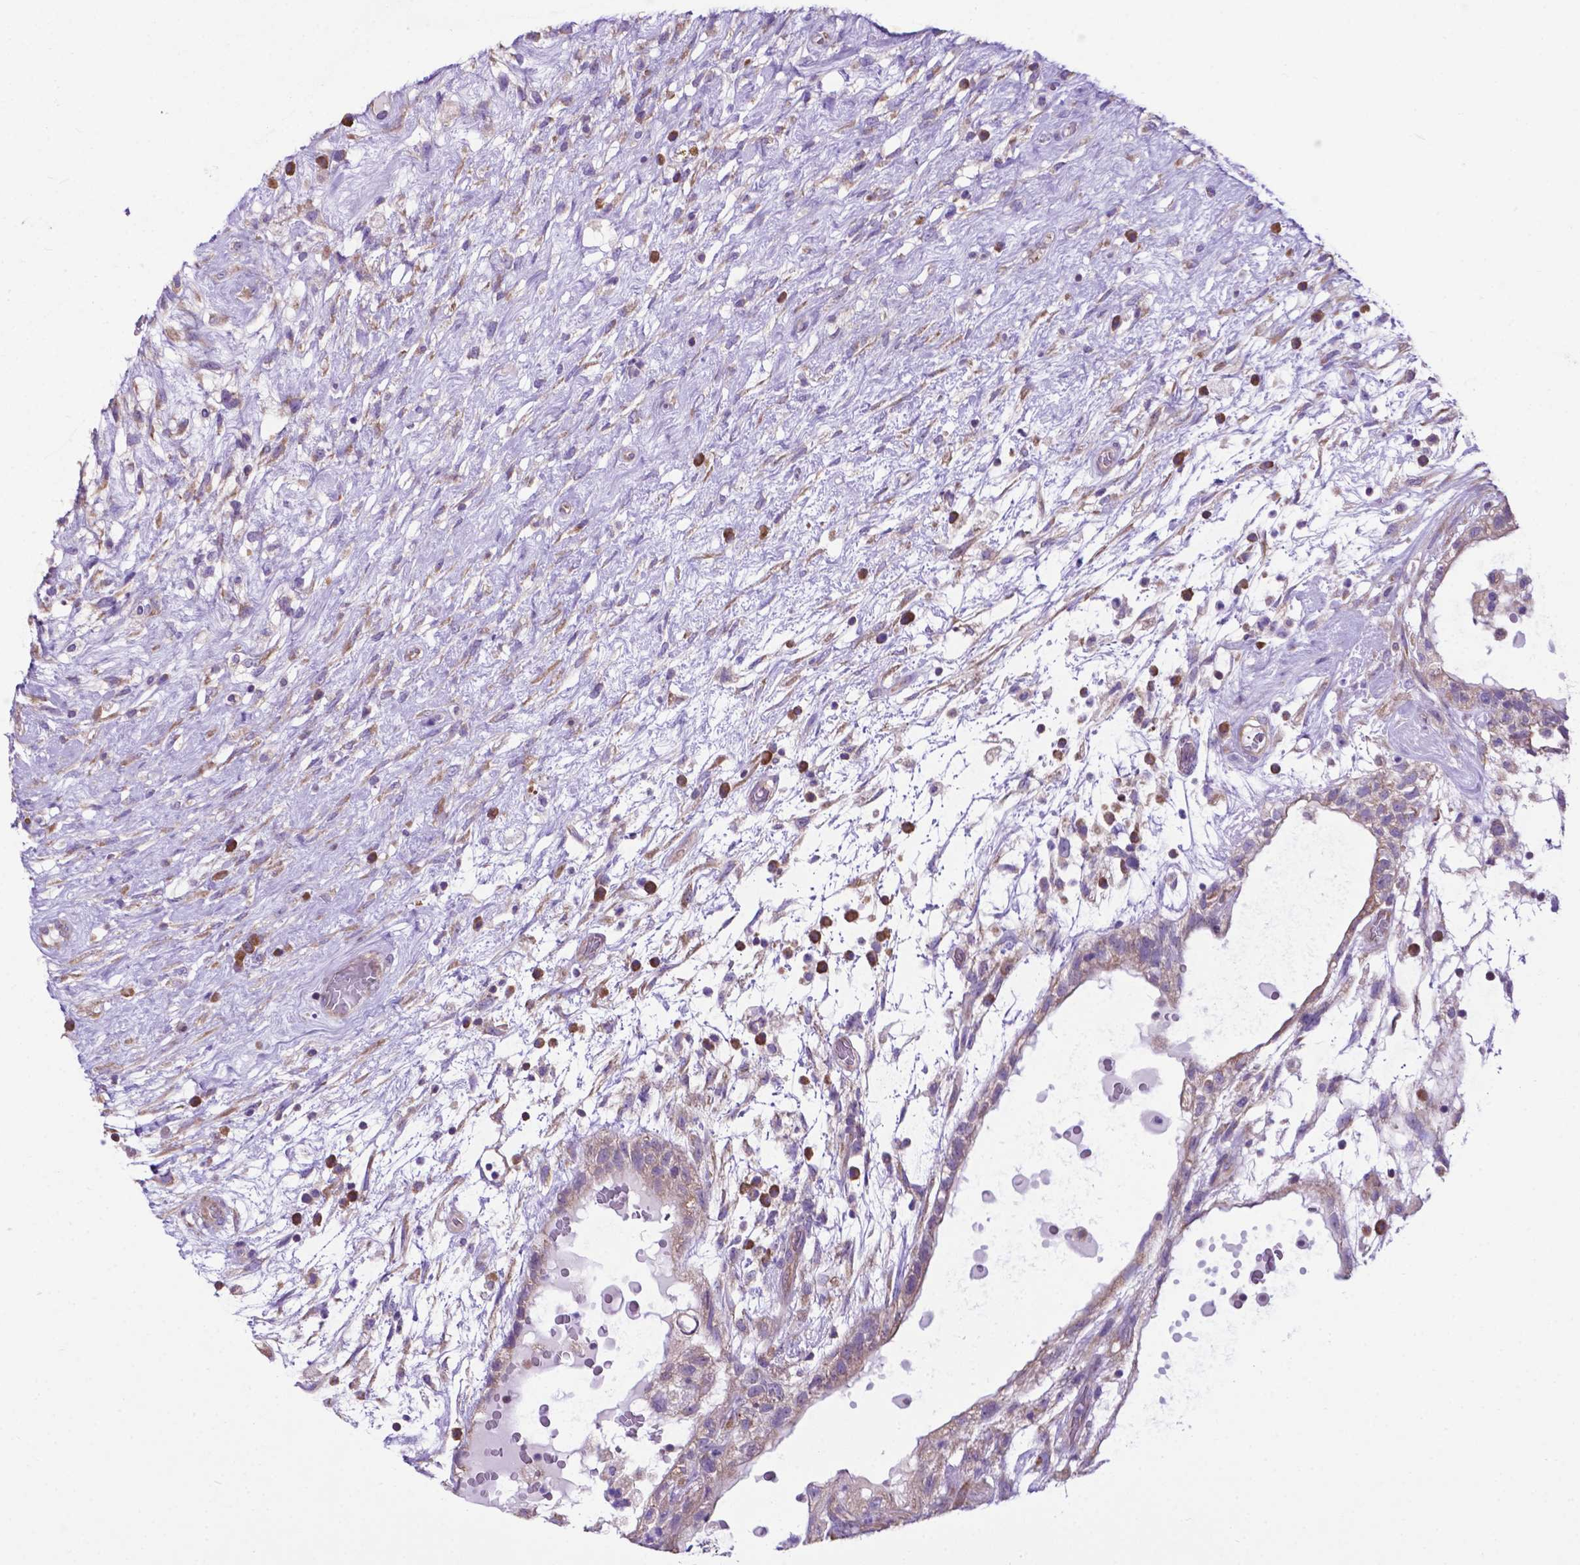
{"staining": {"intensity": "weak", "quantity": ">75%", "location": "cytoplasmic/membranous"}, "tissue": "testis cancer", "cell_type": "Tumor cells", "image_type": "cancer", "snomed": [{"axis": "morphology", "description": "Normal tissue, NOS"}, {"axis": "morphology", "description": "Carcinoma, Embryonal, NOS"}, {"axis": "topography", "description": "Testis"}], "caption": "A high-resolution image shows immunohistochemistry staining of testis embryonal carcinoma, which exhibits weak cytoplasmic/membranous expression in approximately >75% of tumor cells. (DAB (3,3'-diaminobenzidine) = brown stain, brightfield microscopy at high magnification).", "gene": "RPL6", "patient": {"sex": "male", "age": 32}}